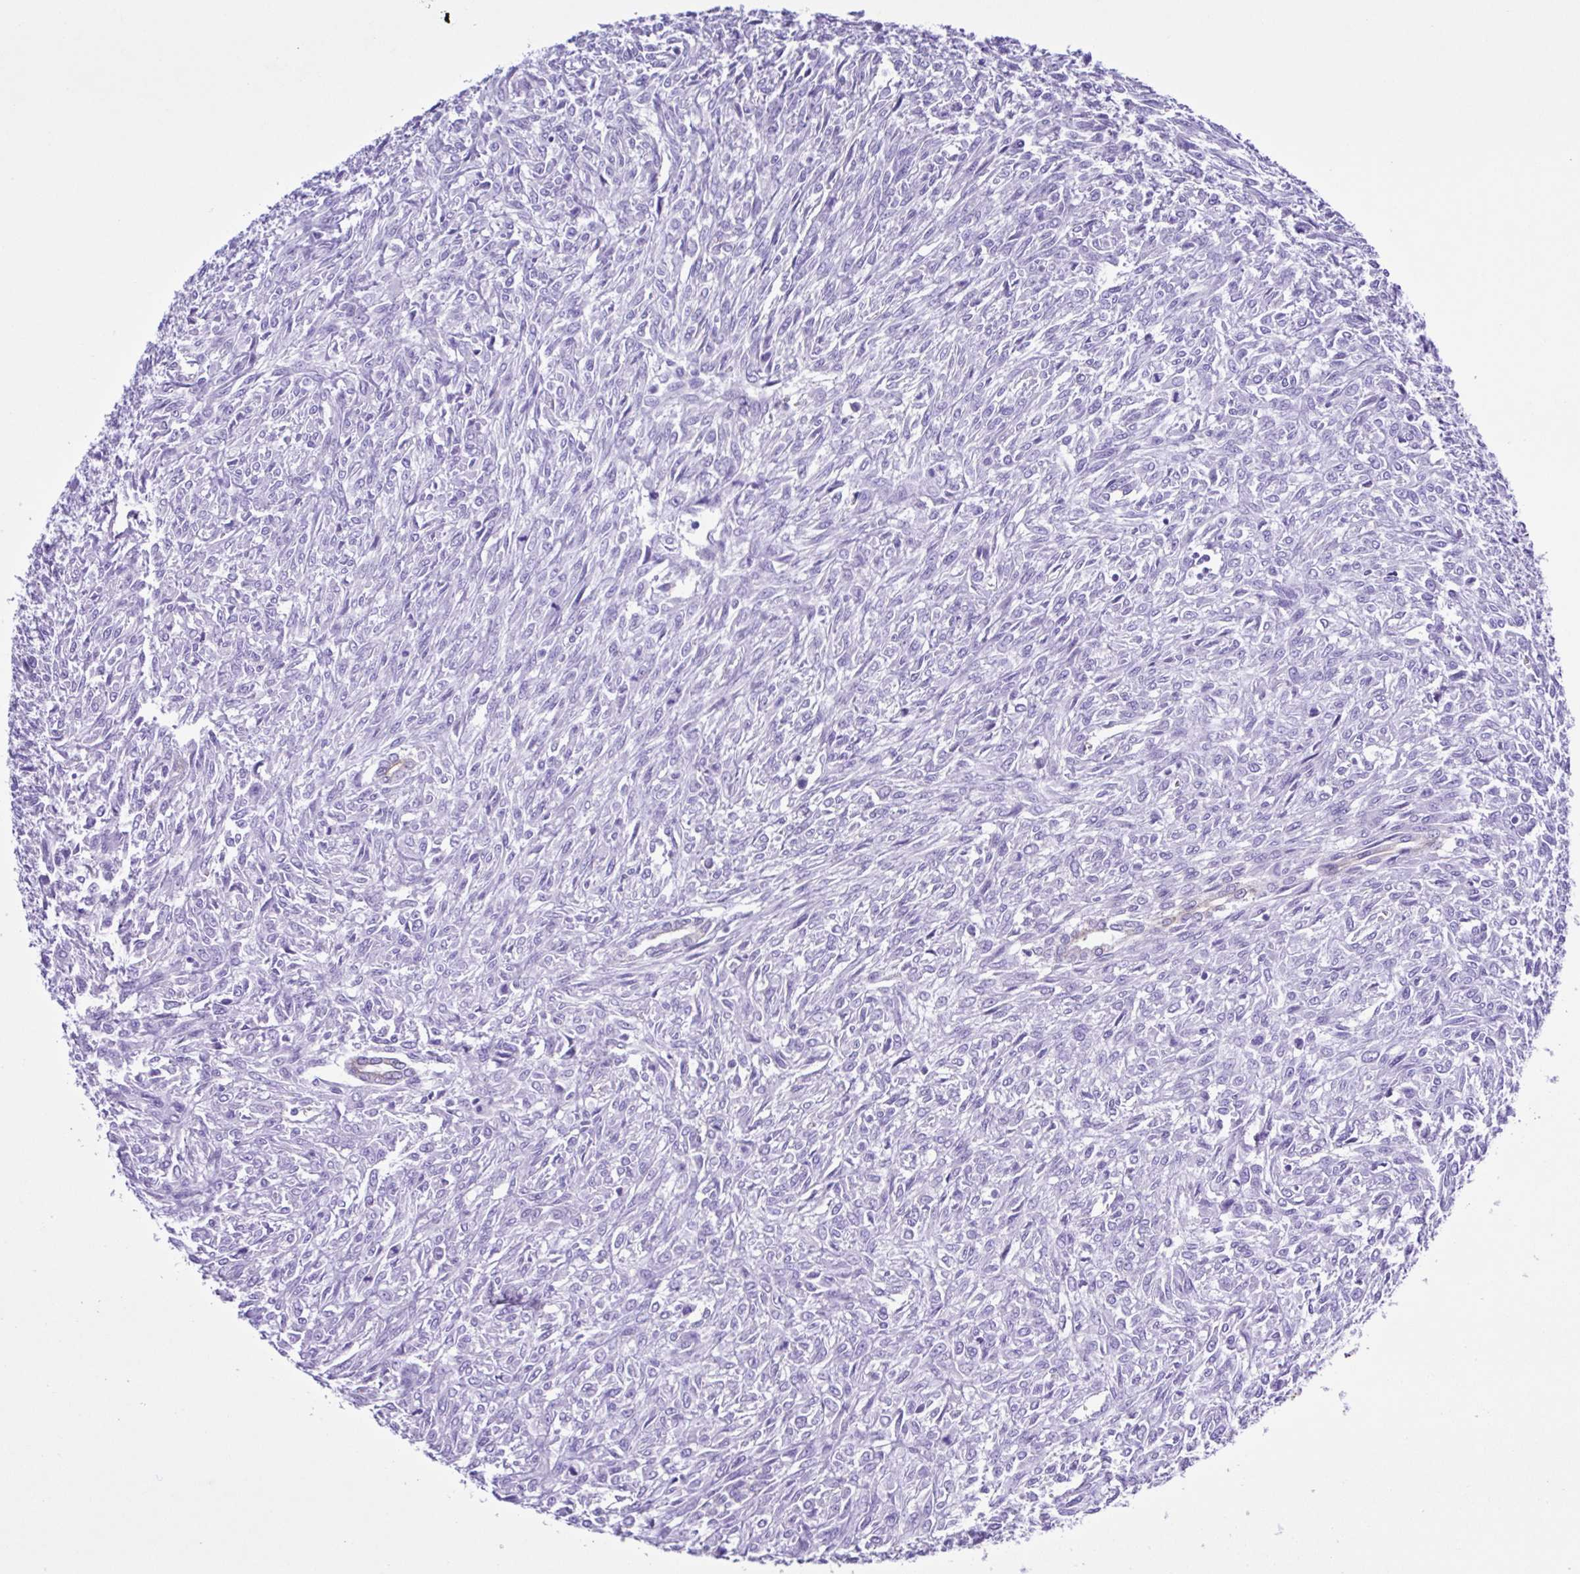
{"staining": {"intensity": "negative", "quantity": "none", "location": "none"}, "tissue": "renal cancer", "cell_type": "Tumor cells", "image_type": "cancer", "snomed": [{"axis": "morphology", "description": "Adenocarcinoma, NOS"}, {"axis": "topography", "description": "Kidney"}], "caption": "Immunohistochemical staining of human renal adenocarcinoma exhibits no significant staining in tumor cells.", "gene": "CYP11A1", "patient": {"sex": "male", "age": 58}}